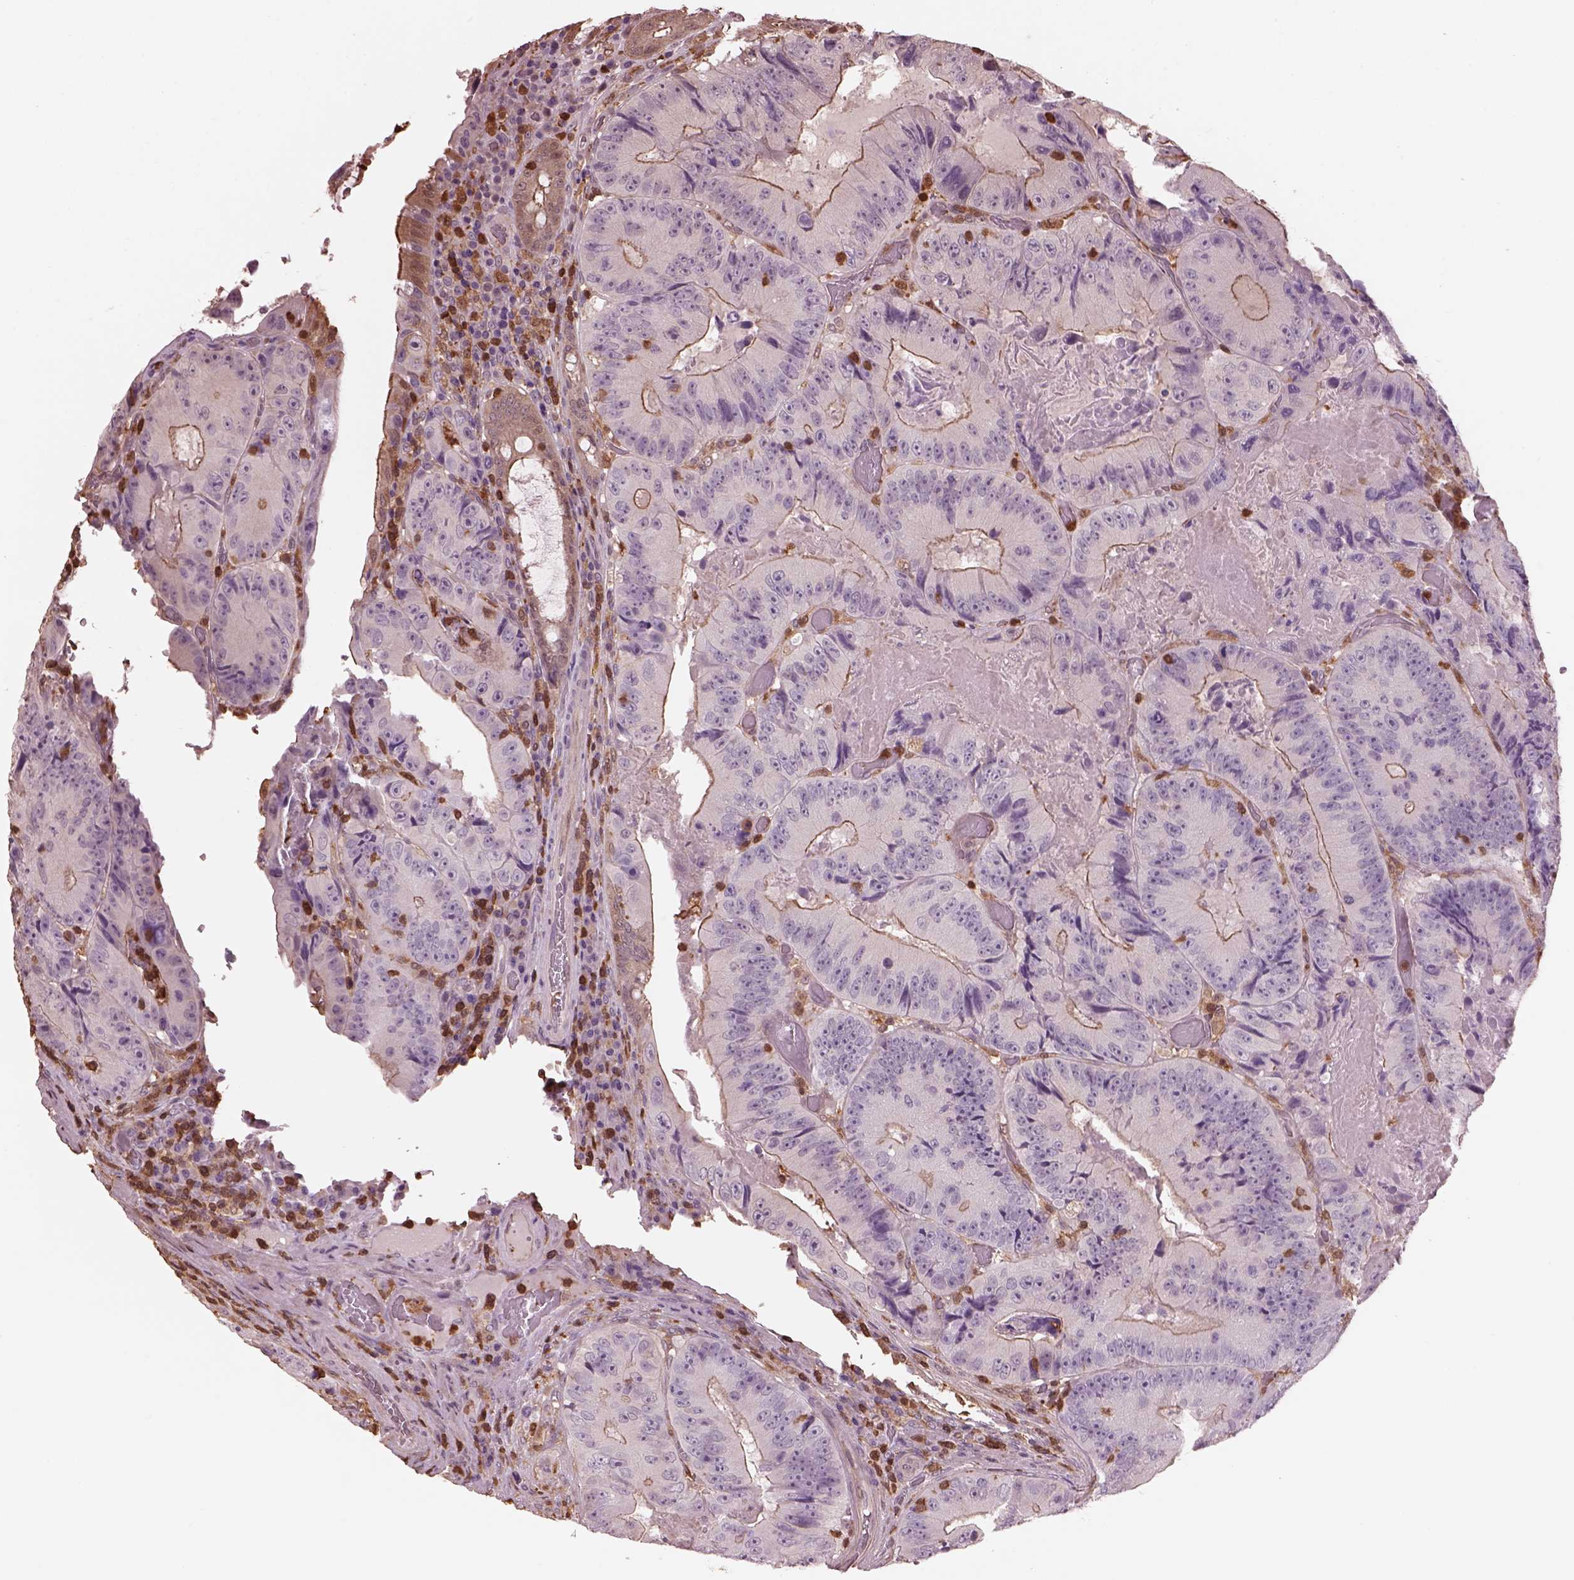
{"staining": {"intensity": "weak", "quantity": "25%-75%", "location": "cytoplasmic/membranous"}, "tissue": "colorectal cancer", "cell_type": "Tumor cells", "image_type": "cancer", "snomed": [{"axis": "morphology", "description": "Adenocarcinoma, NOS"}, {"axis": "topography", "description": "Colon"}], "caption": "A brown stain labels weak cytoplasmic/membranous expression of a protein in colorectal cancer tumor cells. (Brightfield microscopy of DAB IHC at high magnification).", "gene": "IL31RA", "patient": {"sex": "female", "age": 86}}